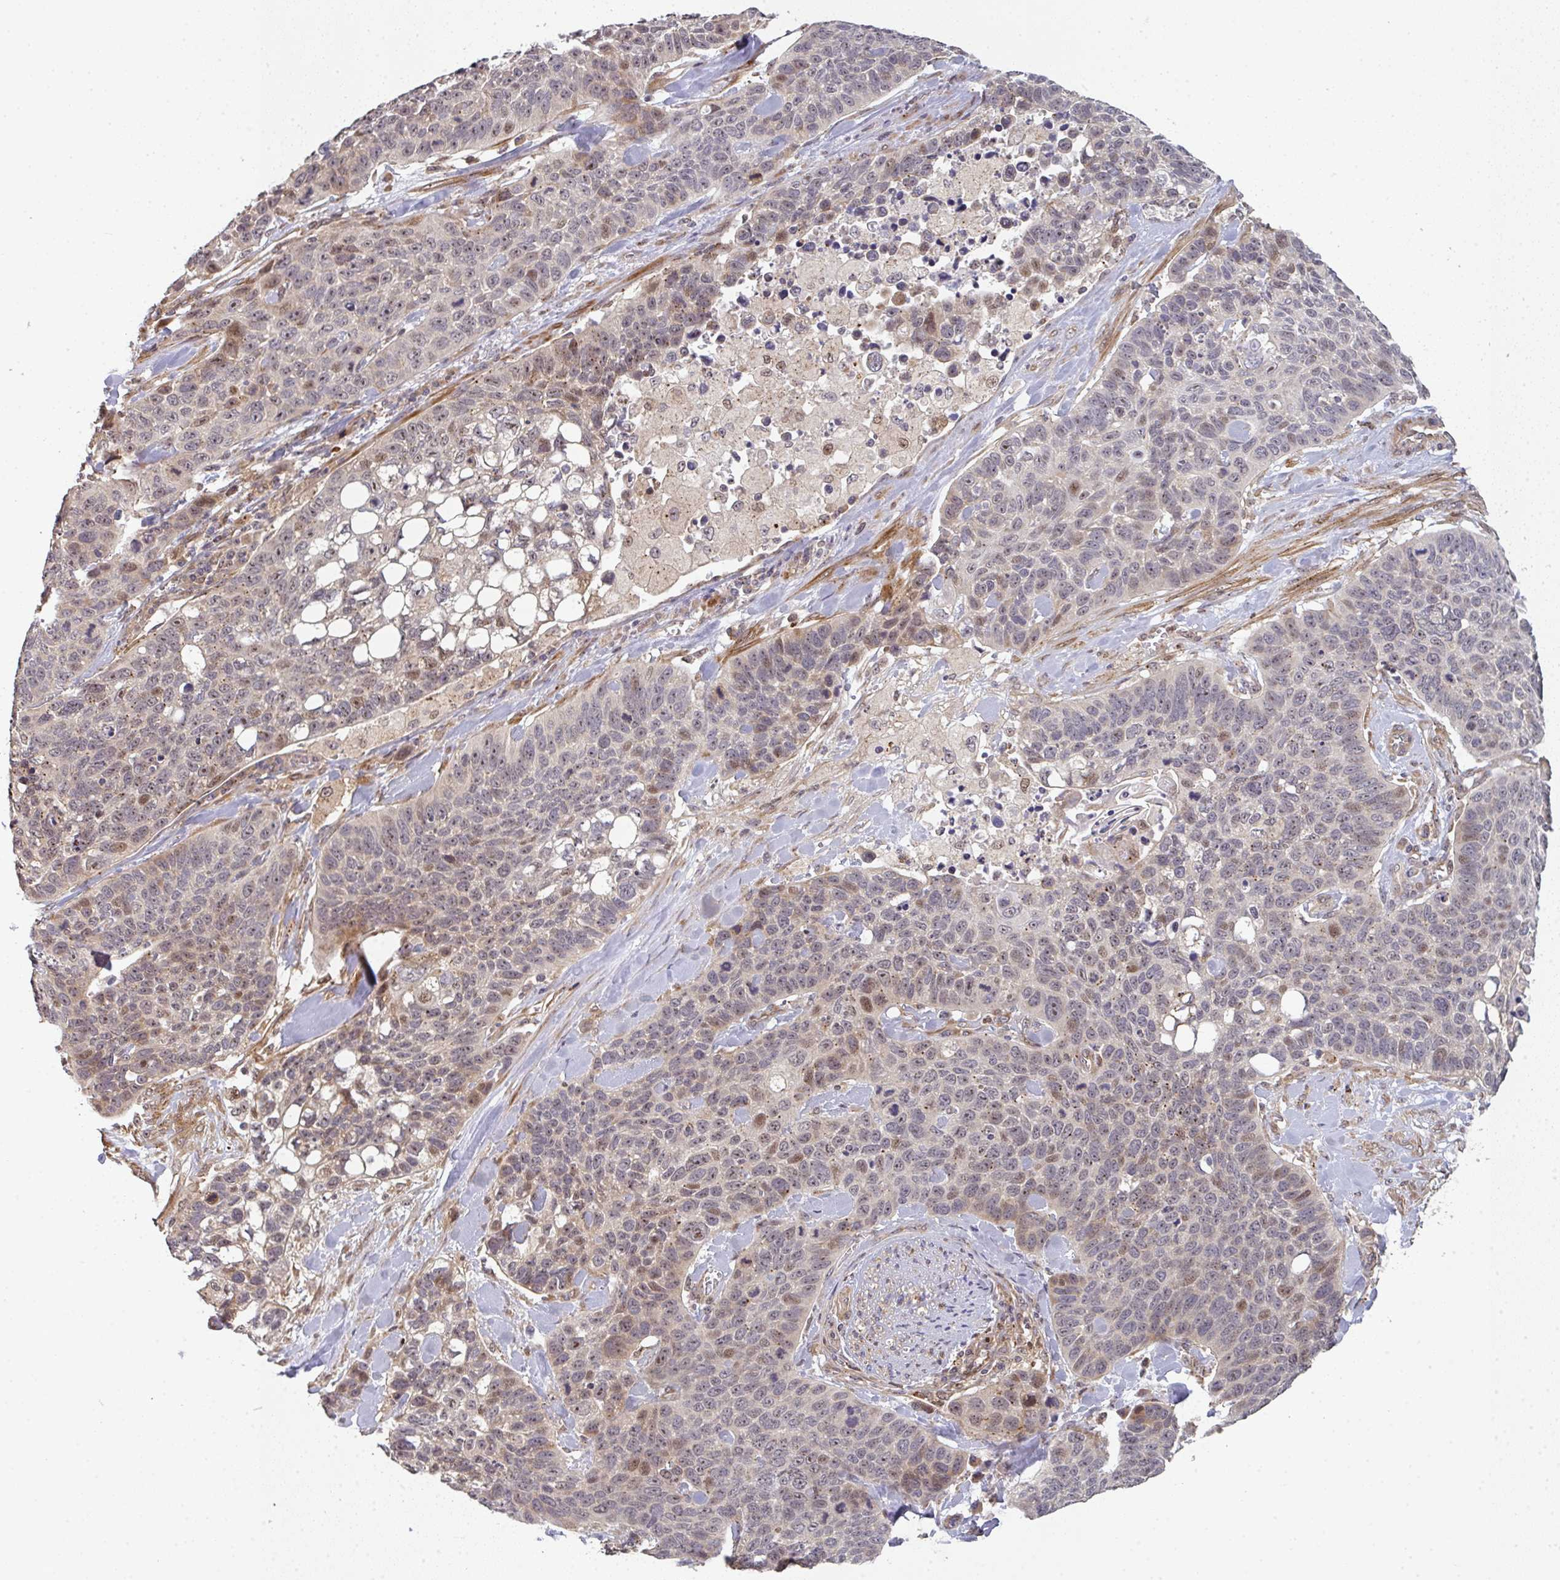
{"staining": {"intensity": "weak", "quantity": "<25%", "location": "cytoplasmic/membranous,nuclear"}, "tissue": "lung cancer", "cell_type": "Tumor cells", "image_type": "cancer", "snomed": [{"axis": "morphology", "description": "Squamous cell carcinoma, NOS"}, {"axis": "topography", "description": "Lung"}], "caption": "This is a photomicrograph of immunohistochemistry (IHC) staining of lung cancer, which shows no staining in tumor cells.", "gene": "SIMC1", "patient": {"sex": "male", "age": 62}}